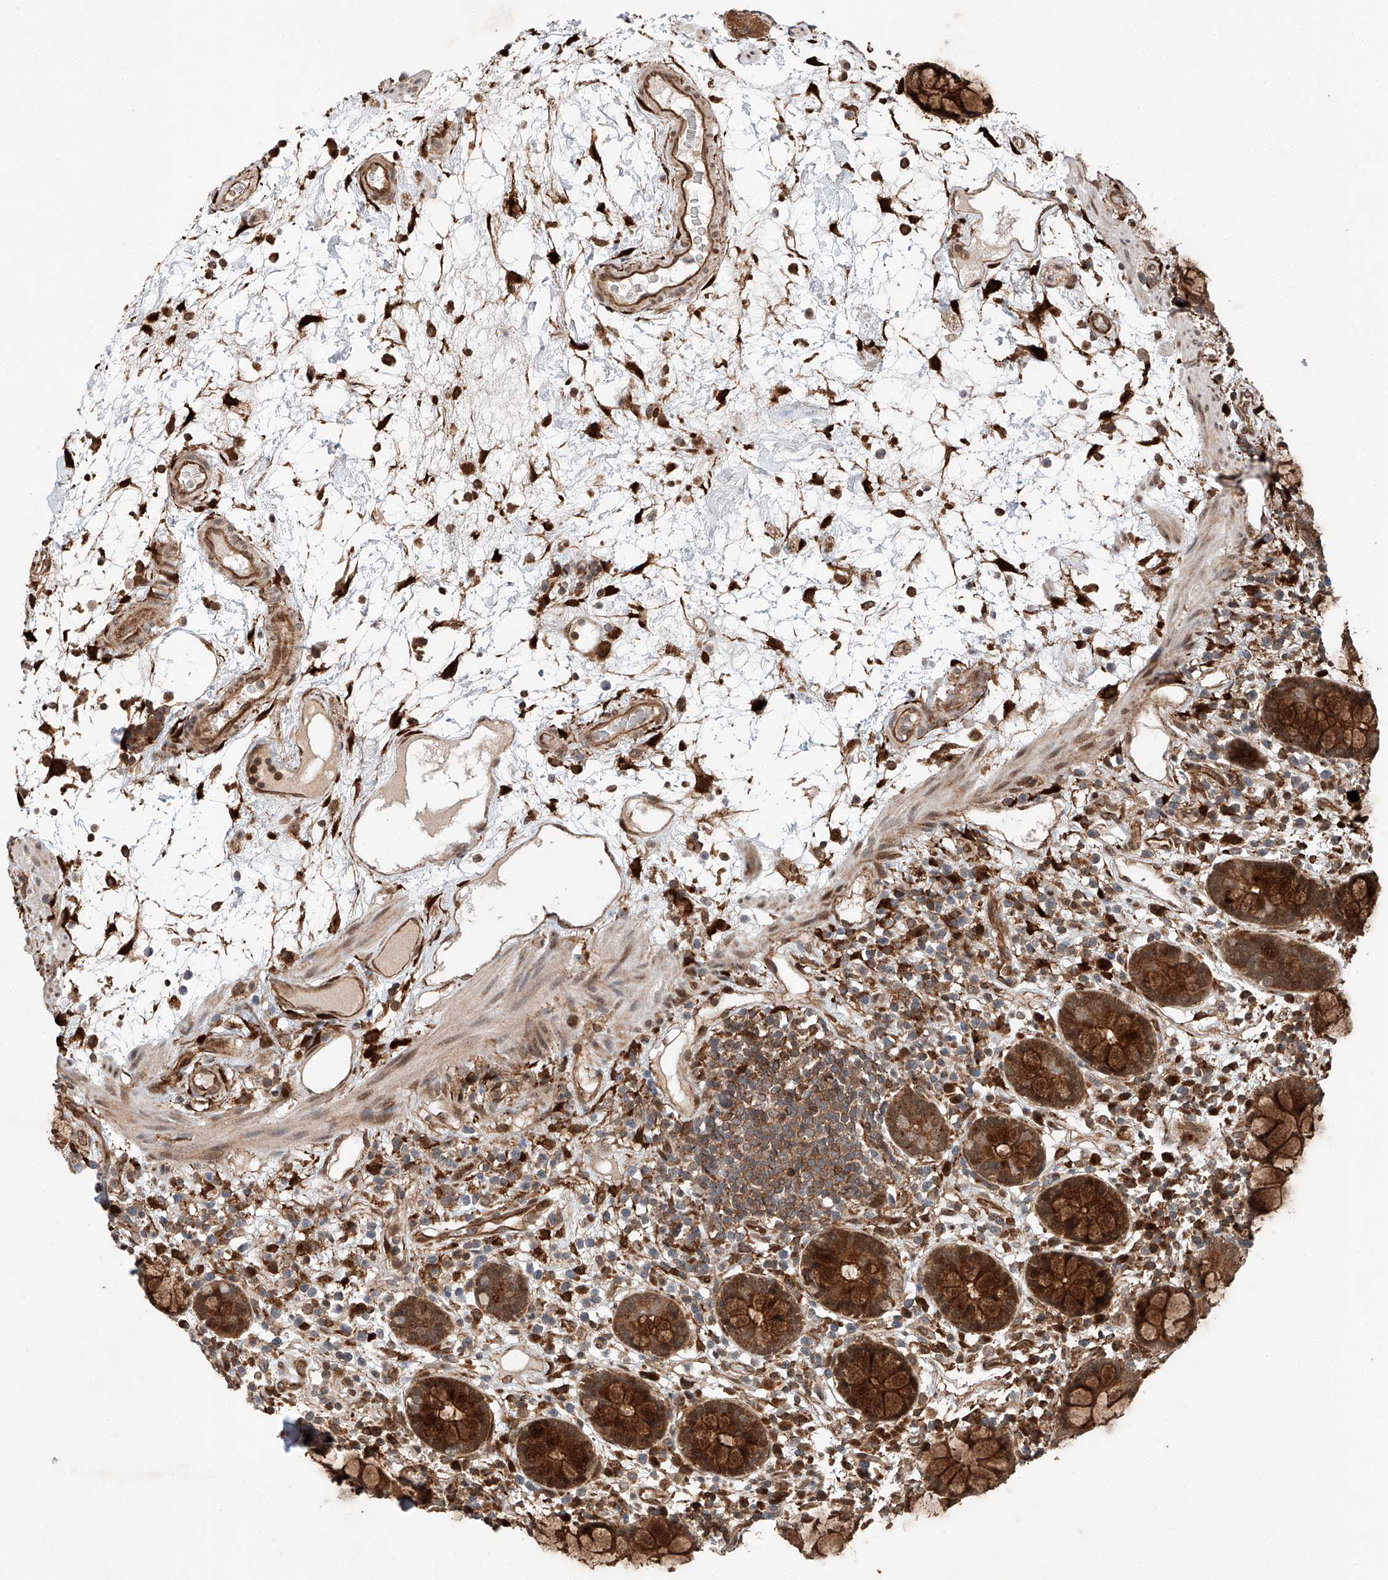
{"staining": {"intensity": "moderate", "quantity": ">75%", "location": "cytoplasmic/membranous"}, "tissue": "colon", "cell_type": "Endothelial cells", "image_type": "normal", "snomed": [{"axis": "morphology", "description": "Normal tissue, NOS"}, {"axis": "topography", "description": "Colon"}], "caption": "Immunohistochemical staining of normal human colon reveals moderate cytoplasmic/membranous protein positivity in approximately >75% of endothelial cells.", "gene": "ZFP28", "patient": {"sex": "female", "age": 79}}